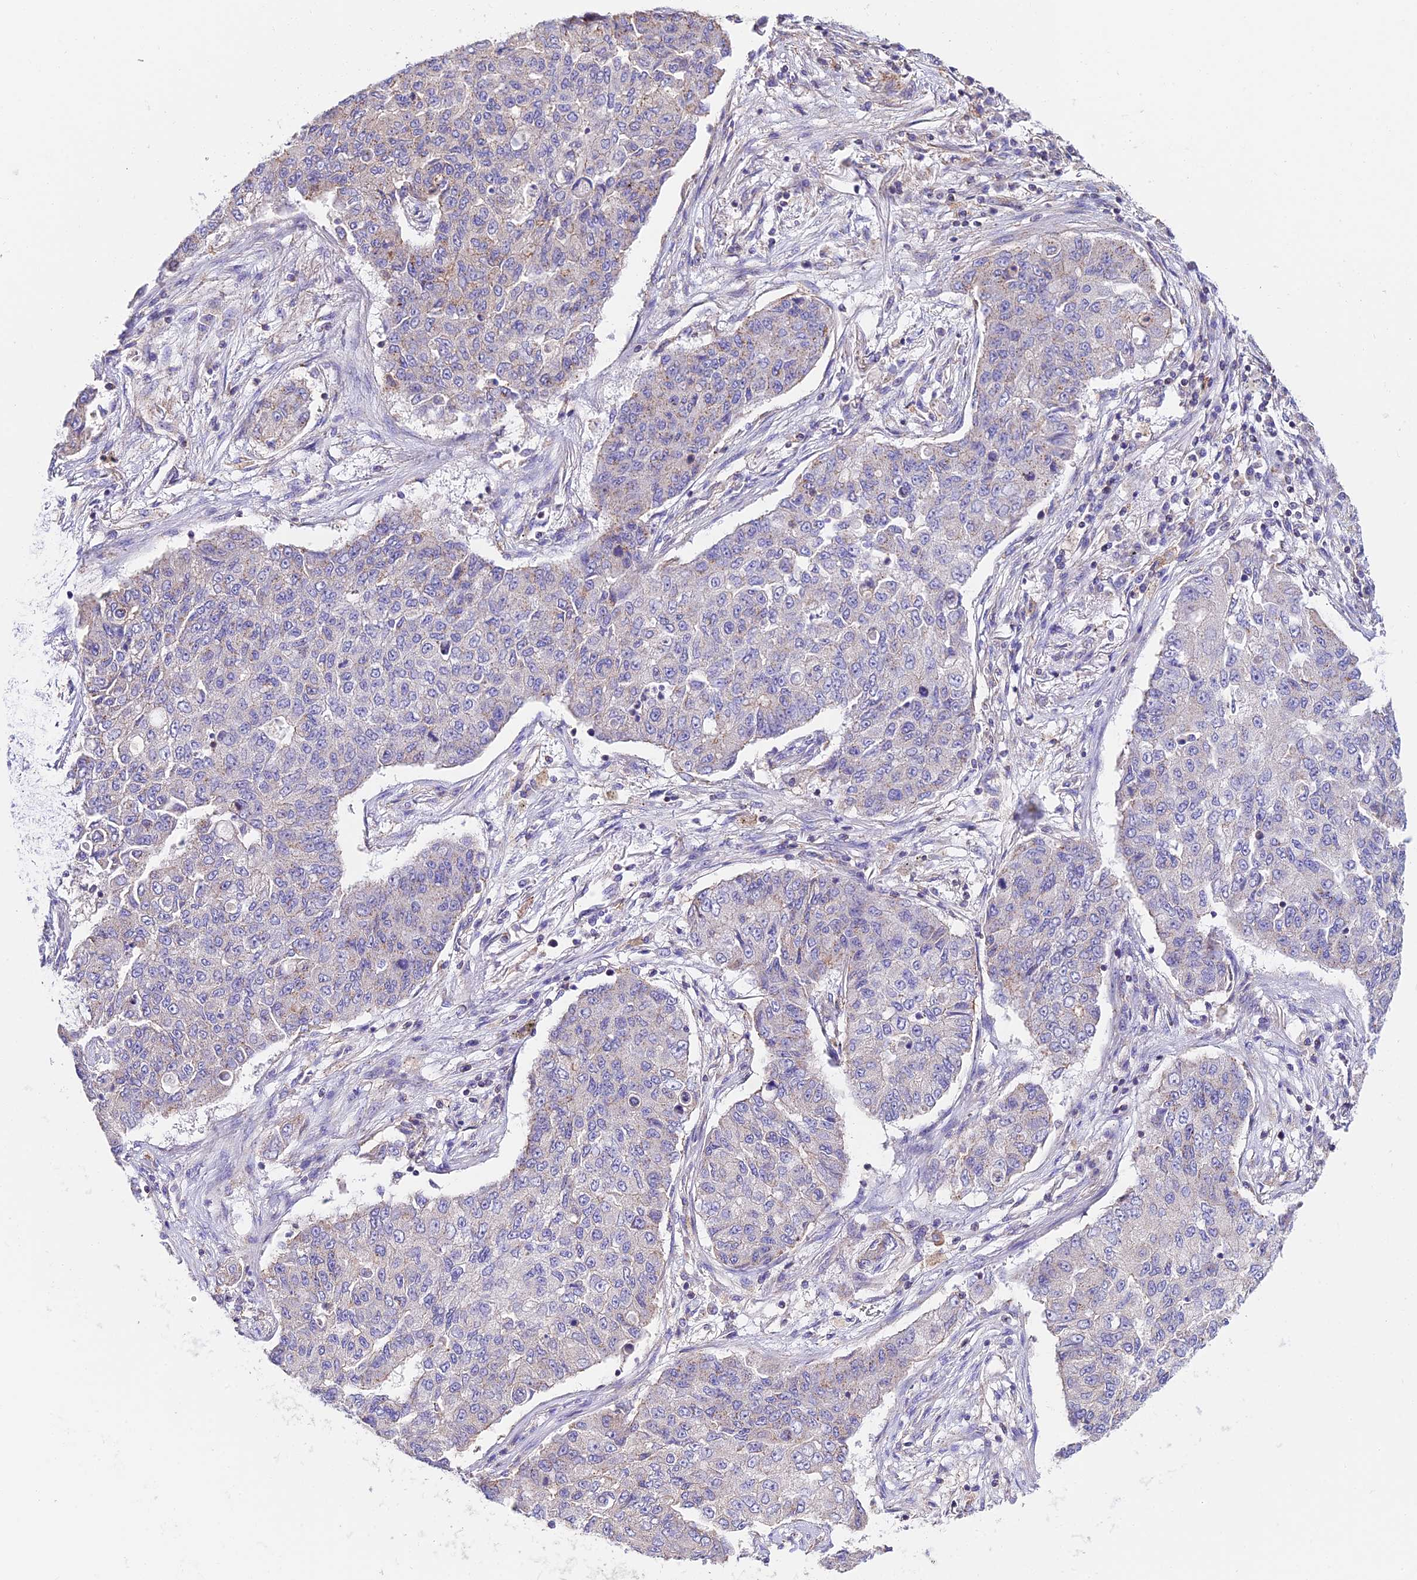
{"staining": {"intensity": "negative", "quantity": "none", "location": "none"}, "tissue": "lung cancer", "cell_type": "Tumor cells", "image_type": "cancer", "snomed": [{"axis": "morphology", "description": "Squamous cell carcinoma, NOS"}, {"axis": "topography", "description": "Lung"}], "caption": "High magnification brightfield microscopy of squamous cell carcinoma (lung) stained with DAB (3,3'-diaminobenzidine) (brown) and counterstained with hematoxylin (blue): tumor cells show no significant staining.", "gene": "QRFP", "patient": {"sex": "male", "age": 74}}